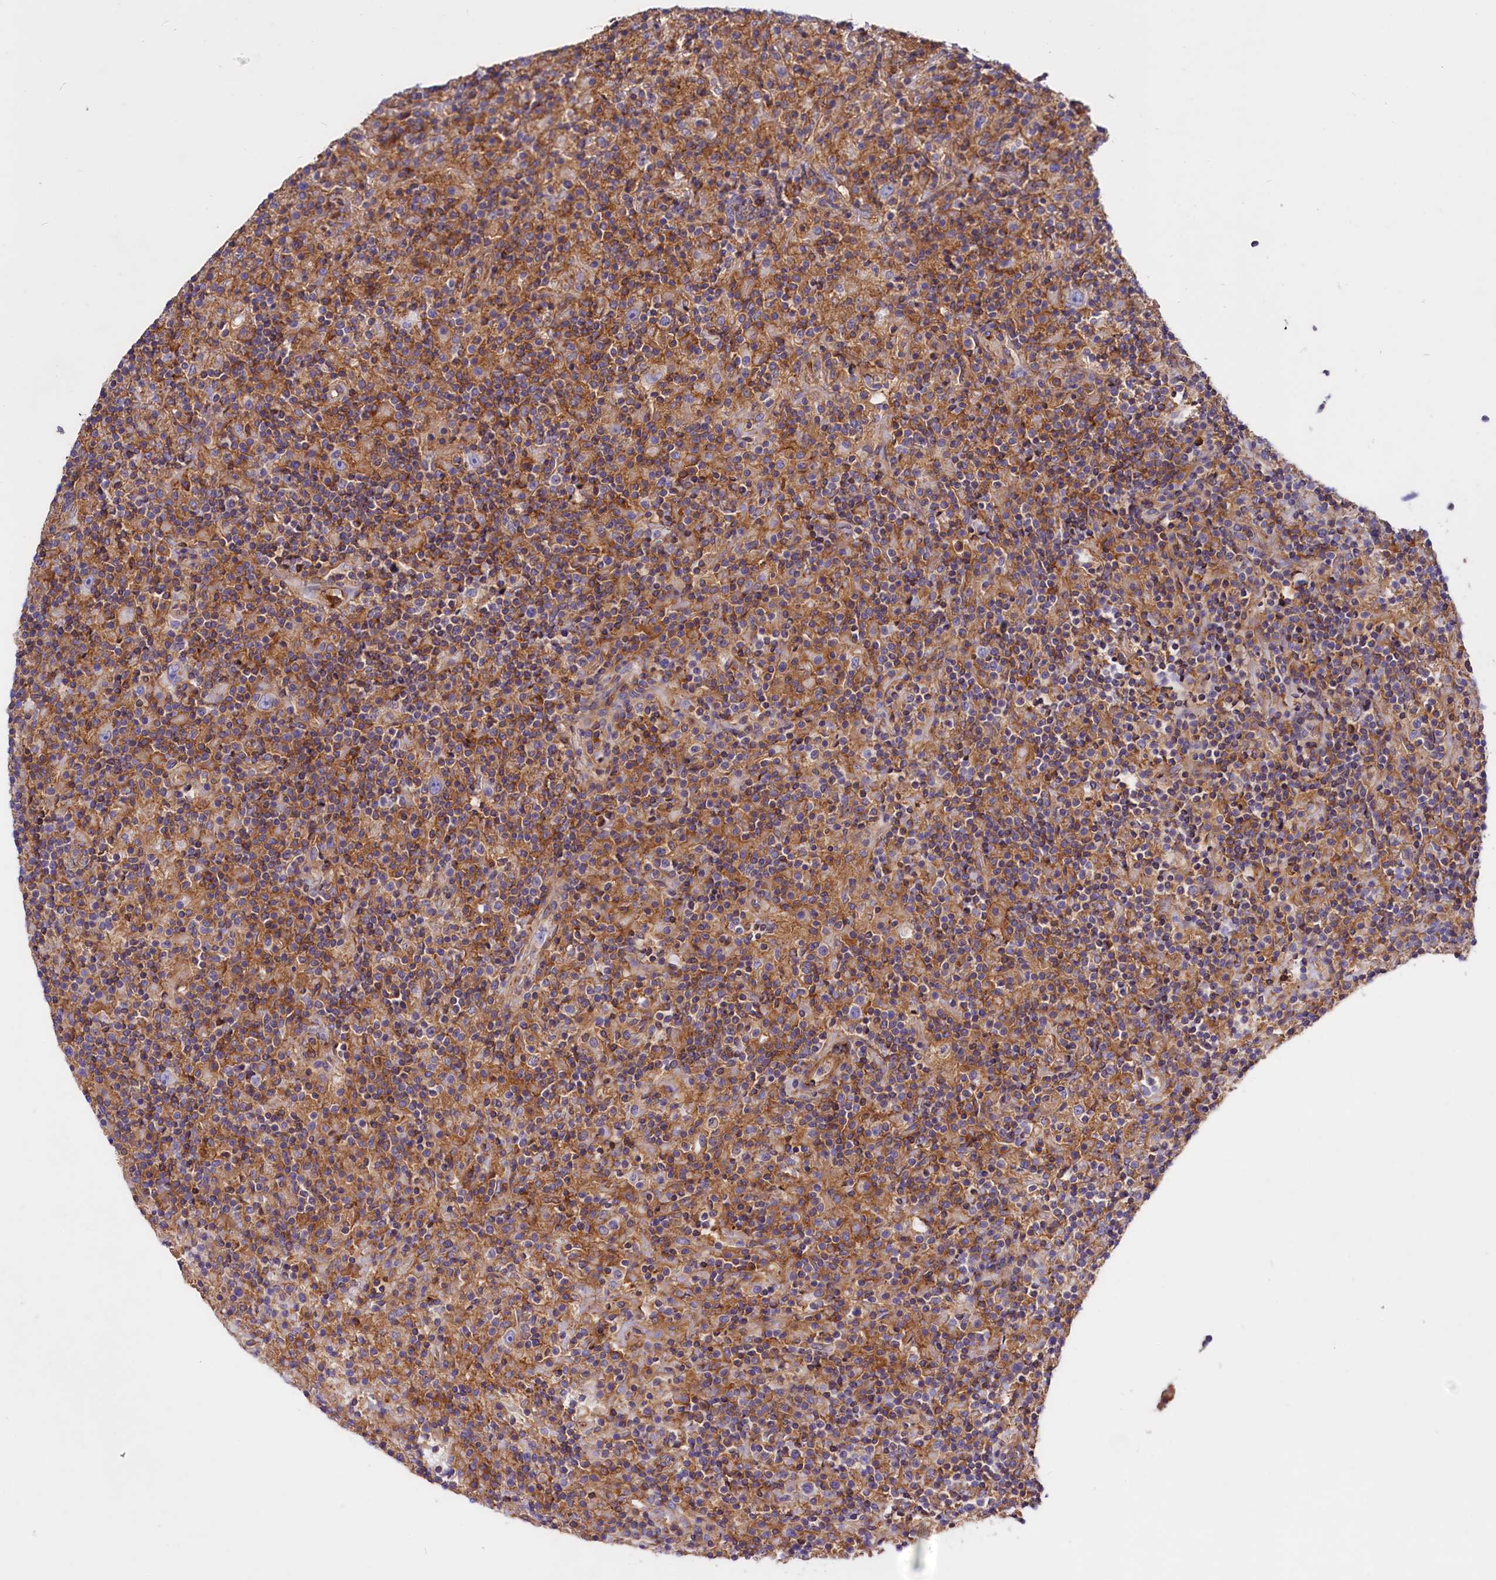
{"staining": {"intensity": "negative", "quantity": "none", "location": "none"}, "tissue": "lymphoma", "cell_type": "Tumor cells", "image_type": "cancer", "snomed": [{"axis": "morphology", "description": "Hodgkin's disease, NOS"}, {"axis": "topography", "description": "Lymph node"}], "caption": "IHC image of neoplastic tissue: human lymphoma stained with DAB (3,3'-diaminobenzidine) shows no significant protein staining in tumor cells. The staining is performed using DAB brown chromogen with nuclei counter-stained in using hematoxylin.", "gene": "ANO6", "patient": {"sex": "male", "age": 70}}